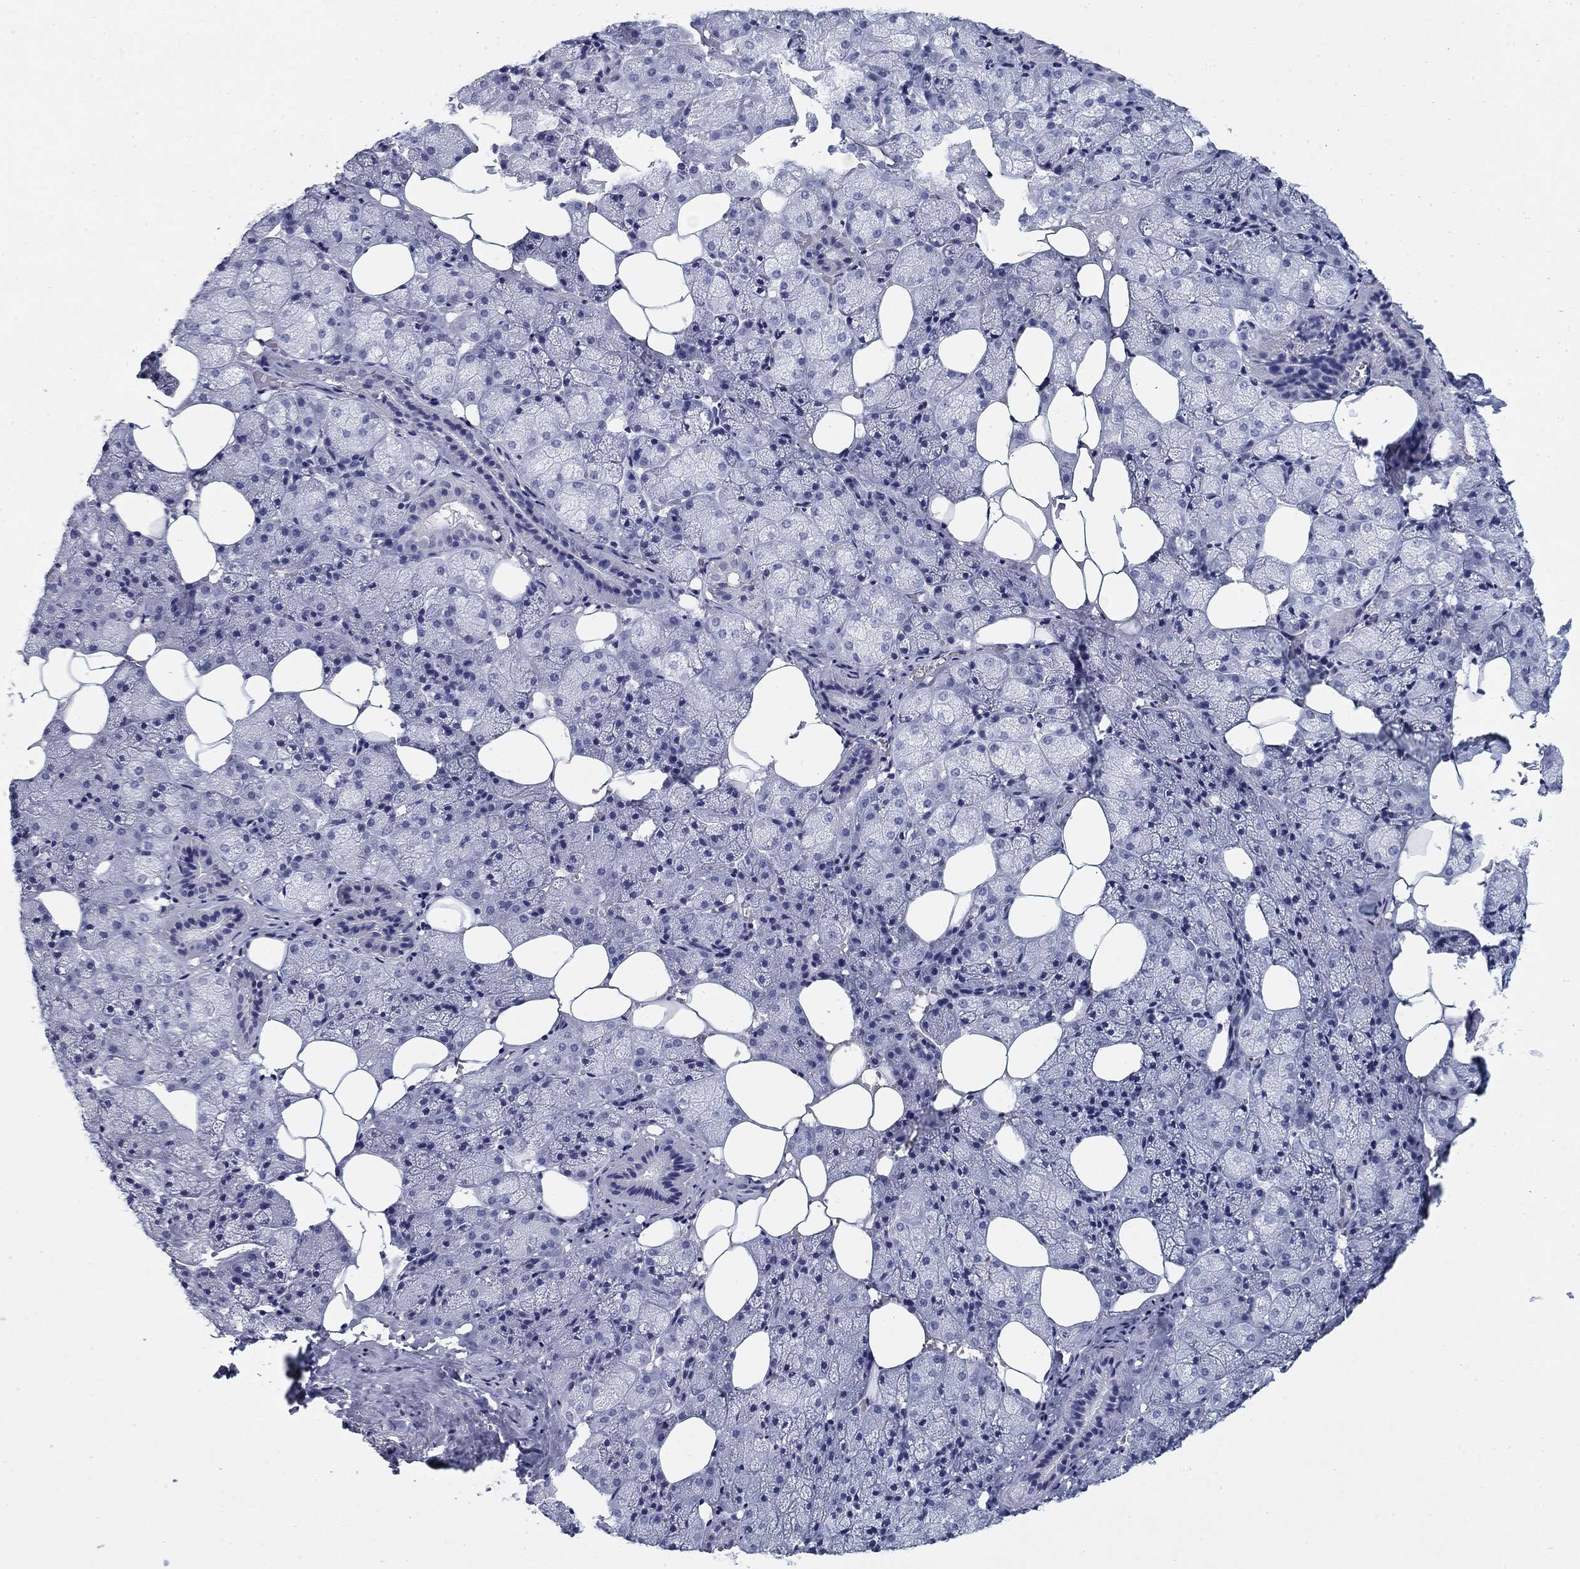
{"staining": {"intensity": "negative", "quantity": "none", "location": "none"}, "tissue": "salivary gland", "cell_type": "Glandular cells", "image_type": "normal", "snomed": [{"axis": "morphology", "description": "Normal tissue, NOS"}, {"axis": "topography", "description": "Salivary gland"}], "caption": "Protein analysis of unremarkable salivary gland reveals no significant expression in glandular cells. The staining was performed using DAB to visualize the protein expression in brown, while the nuclei were stained in blue with hematoxylin (Magnification: 20x).", "gene": "CD79B", "patient": {"sex": "male", "age": 38}}